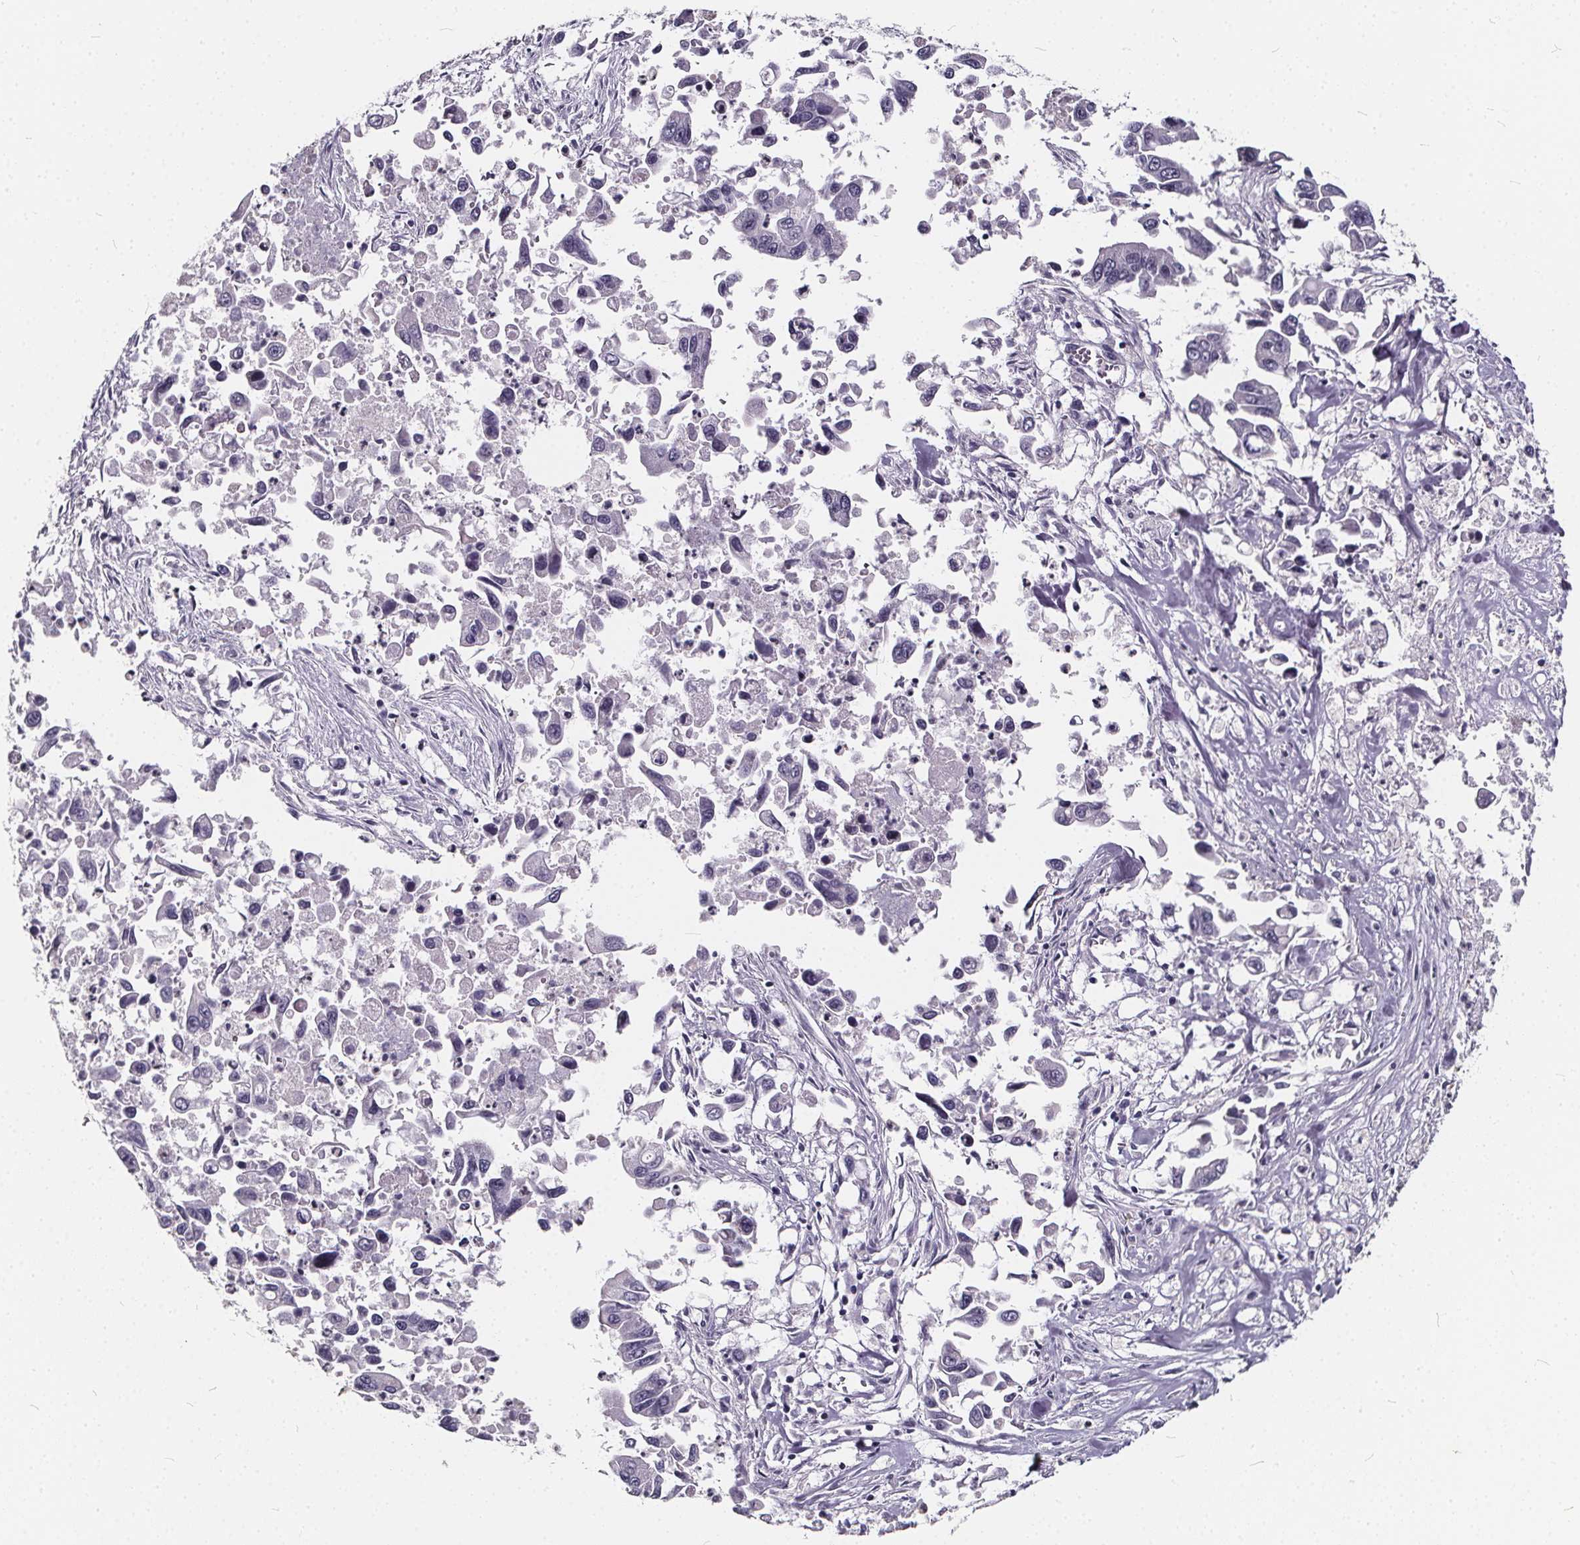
{"staining": {"intensity": "negative", "quantity": "none", "location": "none"}, "tissue": "pancreatic cancer", "cell_type": "Tumor cells", "image_type": "cancer", "snomed": [{"axis": "morphology", "description": "Adenocarcinoma, NOS"}, {"axis": "topography", "description": "Pancreas"}], "caption": "Tumor cells are negative for brown protein staining in pancreatic cancer. (DAB immunohistochemistry (IHC) with hematoxylin counter stain).", "gene": "SPEF2", "patient": {"sex": "female", "age": 83}}